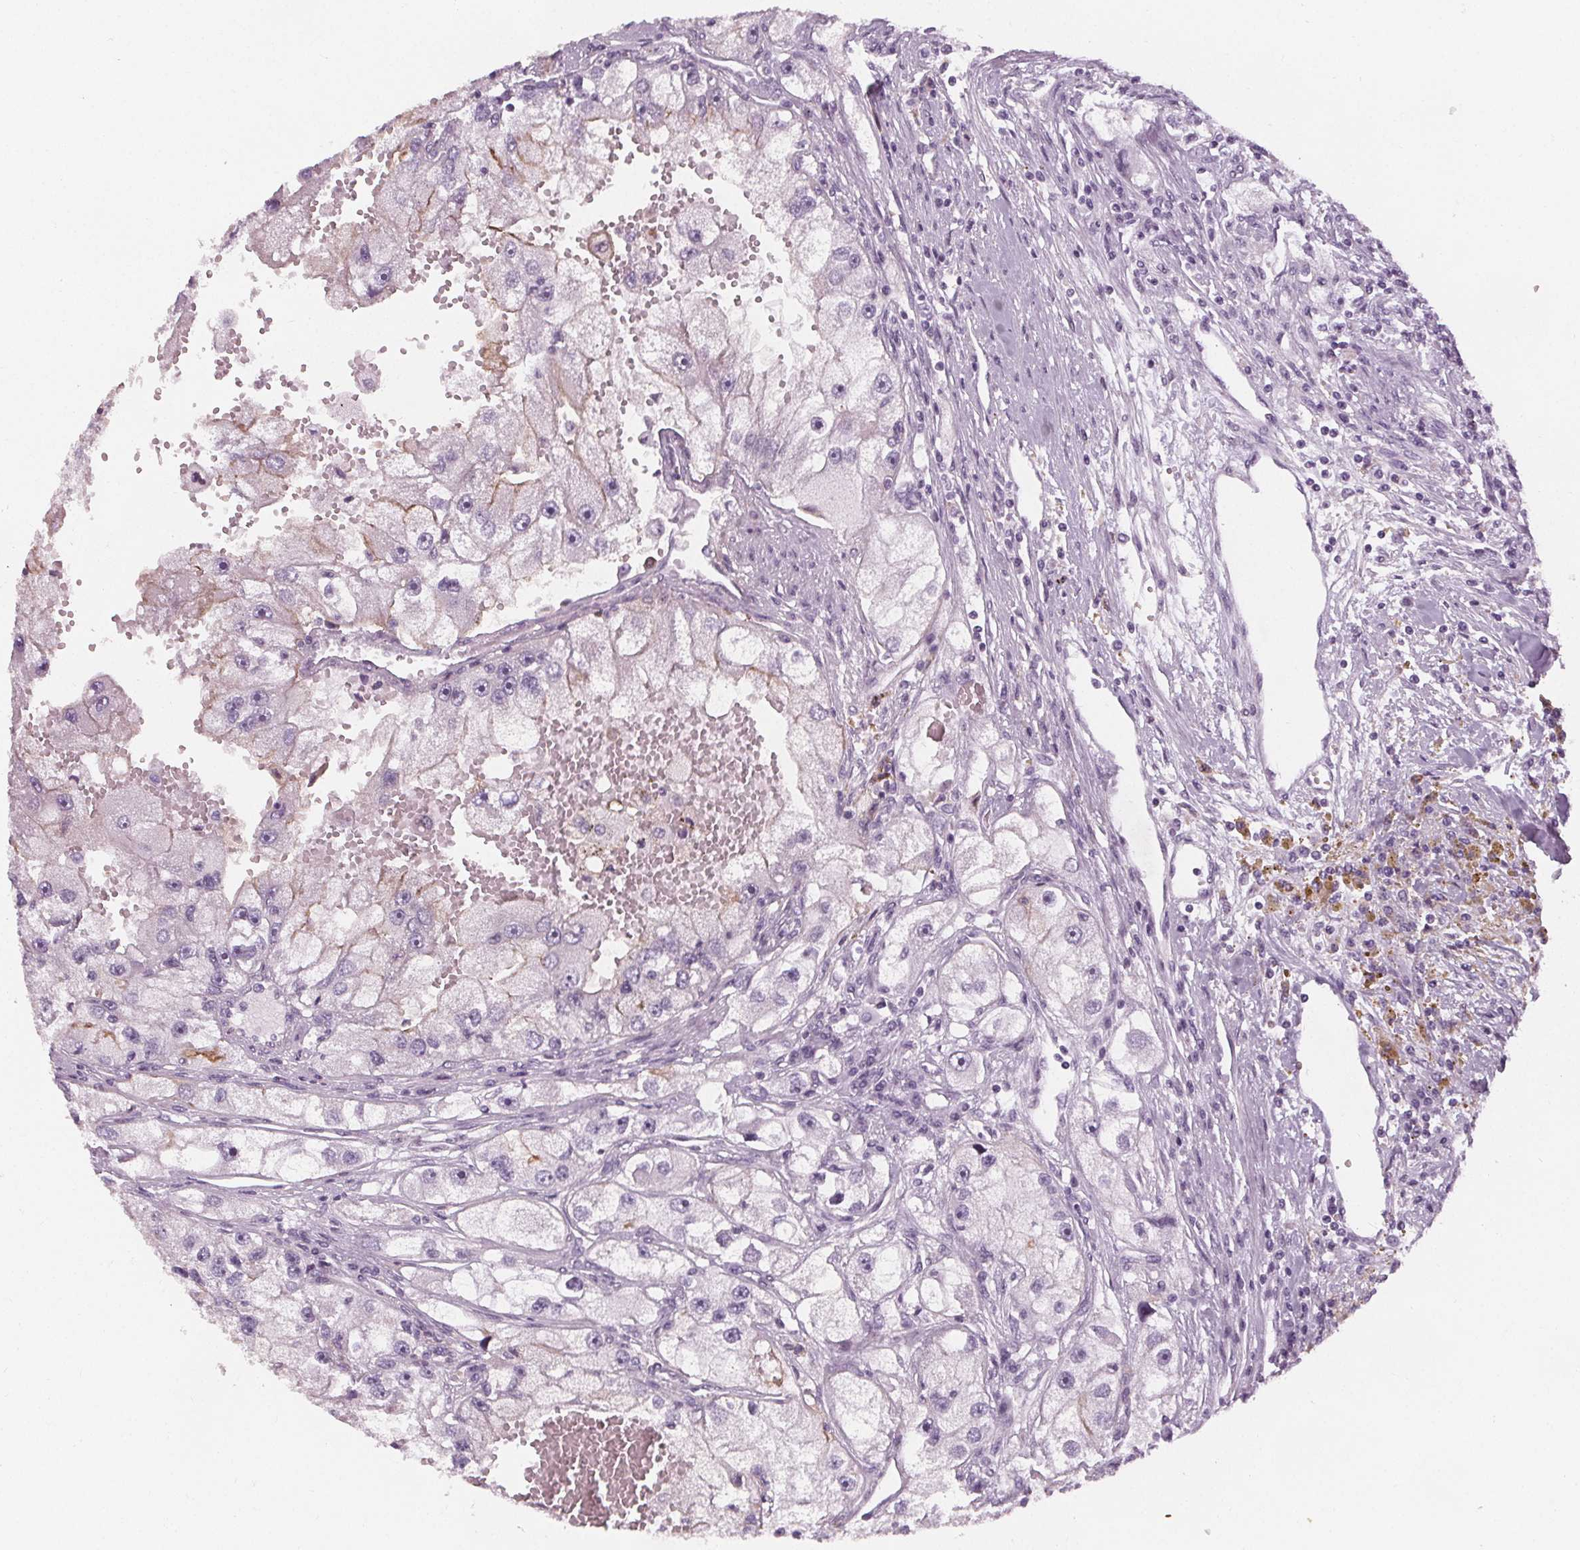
{"staining": {"intensity": "negative", "quantity": "none", "location": "none"}, "tissue": "renal cancer", "cell_type": "Tumor cells", "image_type": "cancer", "snomed": [{"axis": "morphology", "description": "Adenocarcinoma, NOS"}, {"axis": "topography", "description": "Kidney"}], "caption": "Immunohistochemical staining of adenocarcinoma (renal) demonstrates no significant expression in tumor cells. (Immunohistochemistry (ihc), brightfield microscopy, high magnification).", "gene": "SLC5A12", "patient": {"sex": "male", "age": 63}}